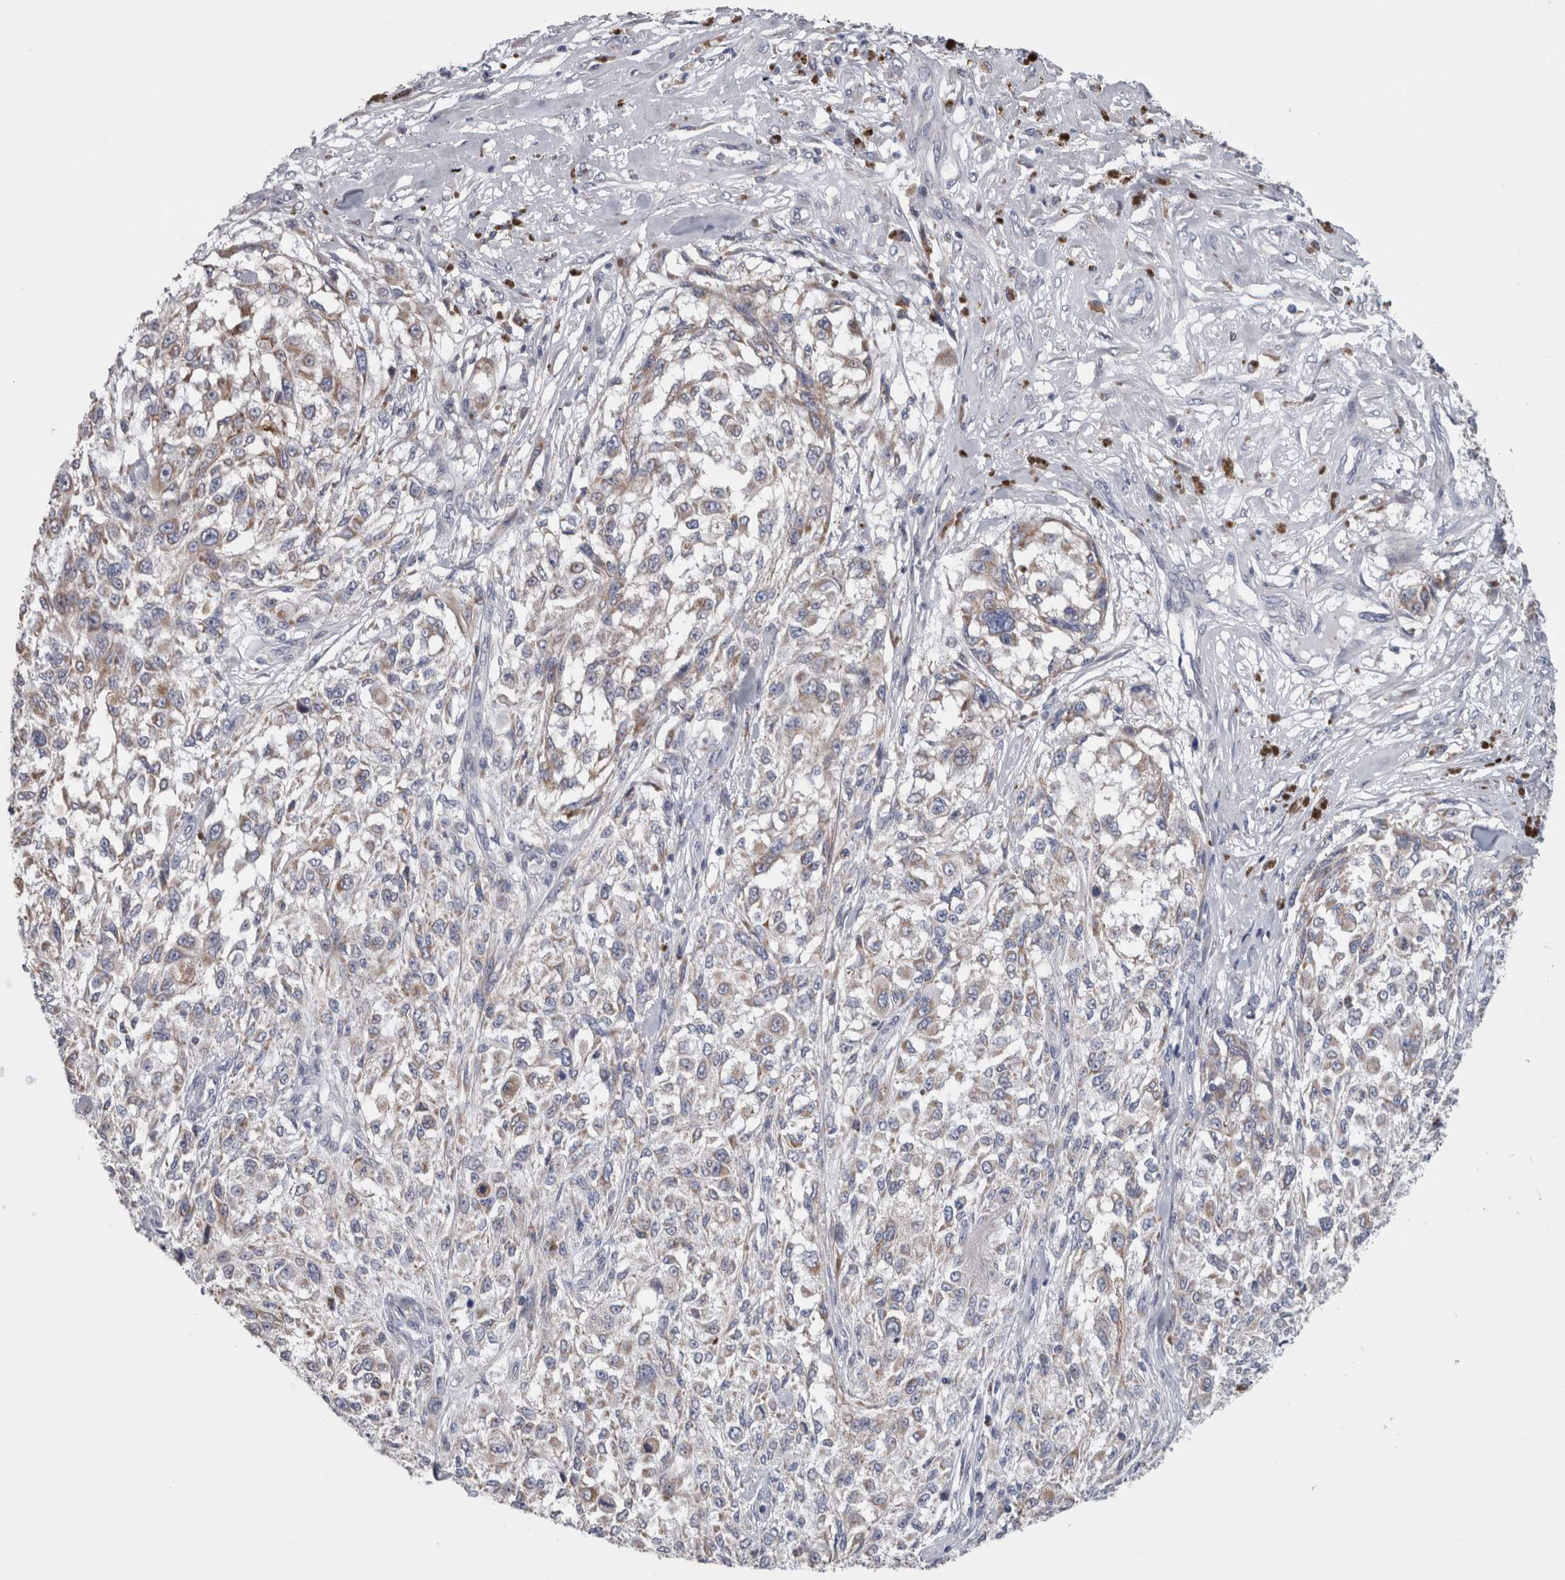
{"staining": {"intensity": "weak", "quantity": "<25%", "location": "cytoplasmic/membranous"}, "tissue": "melanoma", "cell_type": "Tumor cells", "image_type": "cancer", "snomed": [{"axis": "morphology", "description": "Necrosis, NOS"}, {"axis": "morphology", "description": "Malignant melanoma, NOS"}, {"axis": "topography", "description": "Skin"}], "caption": "This image is of malignant melanoma stained with IHC to label a protein in brown with the nuclei are counter-stained blue. There is no positivity in tumor cells.", "gene": "GDAP1", "patient": {"sex": "female", "age": 87}}